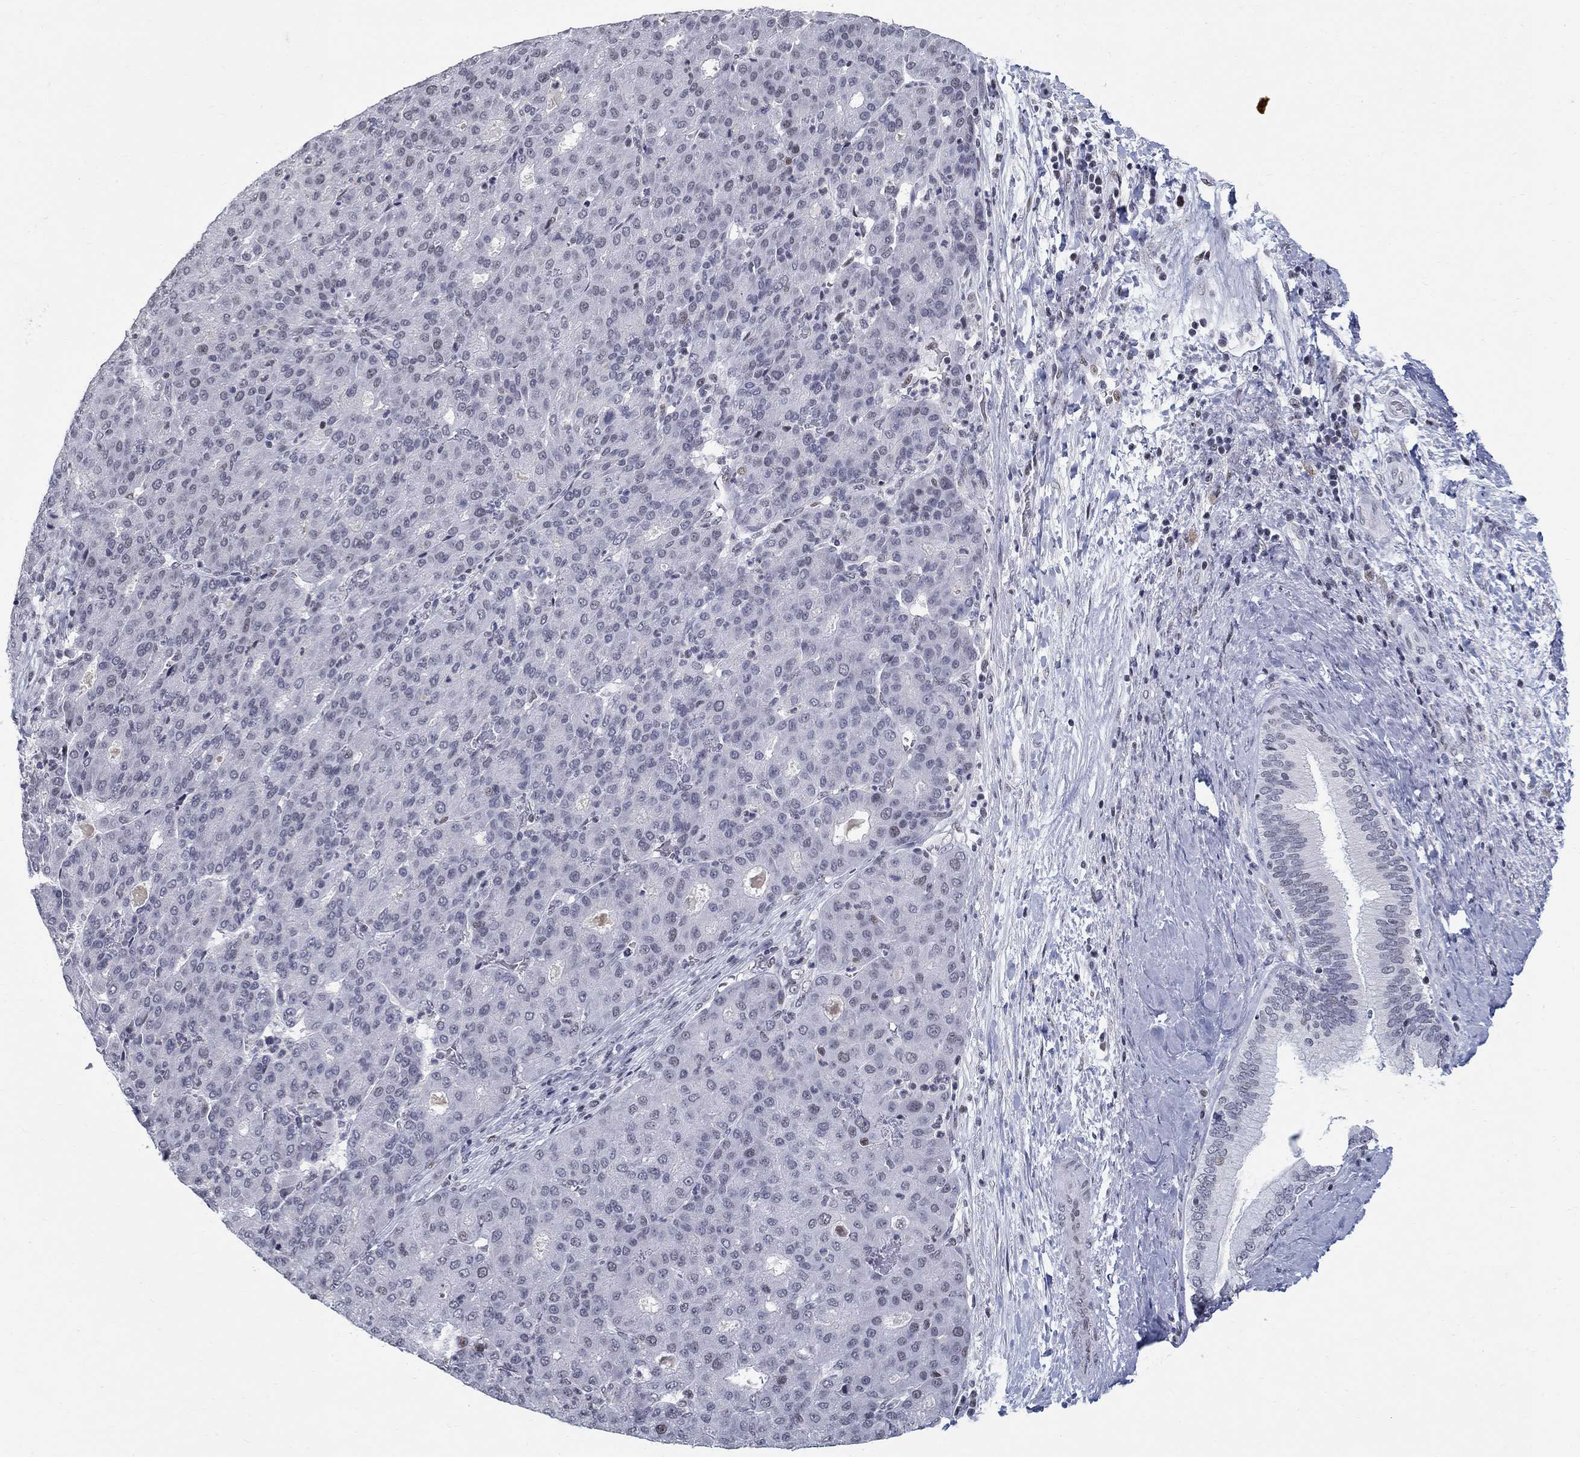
{"staining": {"intensity": "negative", "quantity": "none", "location": "none"}, "tissue": "liver cancer", "cell_type": "Tumor cells", "image_type": "cancer", "snomed": [{"axis": "morphology", "description": "Carcinoma, Hepatocellular, NOS"}, {"axis": "topography", "description": "Liver"}], "caption": "High magnification brightfield microscopy of liver cancer stained with DAB (3,3'-diaminobenzidine) (brown) and counterstained with hematoxylin (blue): tumor cells show no significant staining. (DAB immunohistochemistry, high magnification).", "gene": "BHLHE22", "patient": {"sex": "male", "age": 65}}